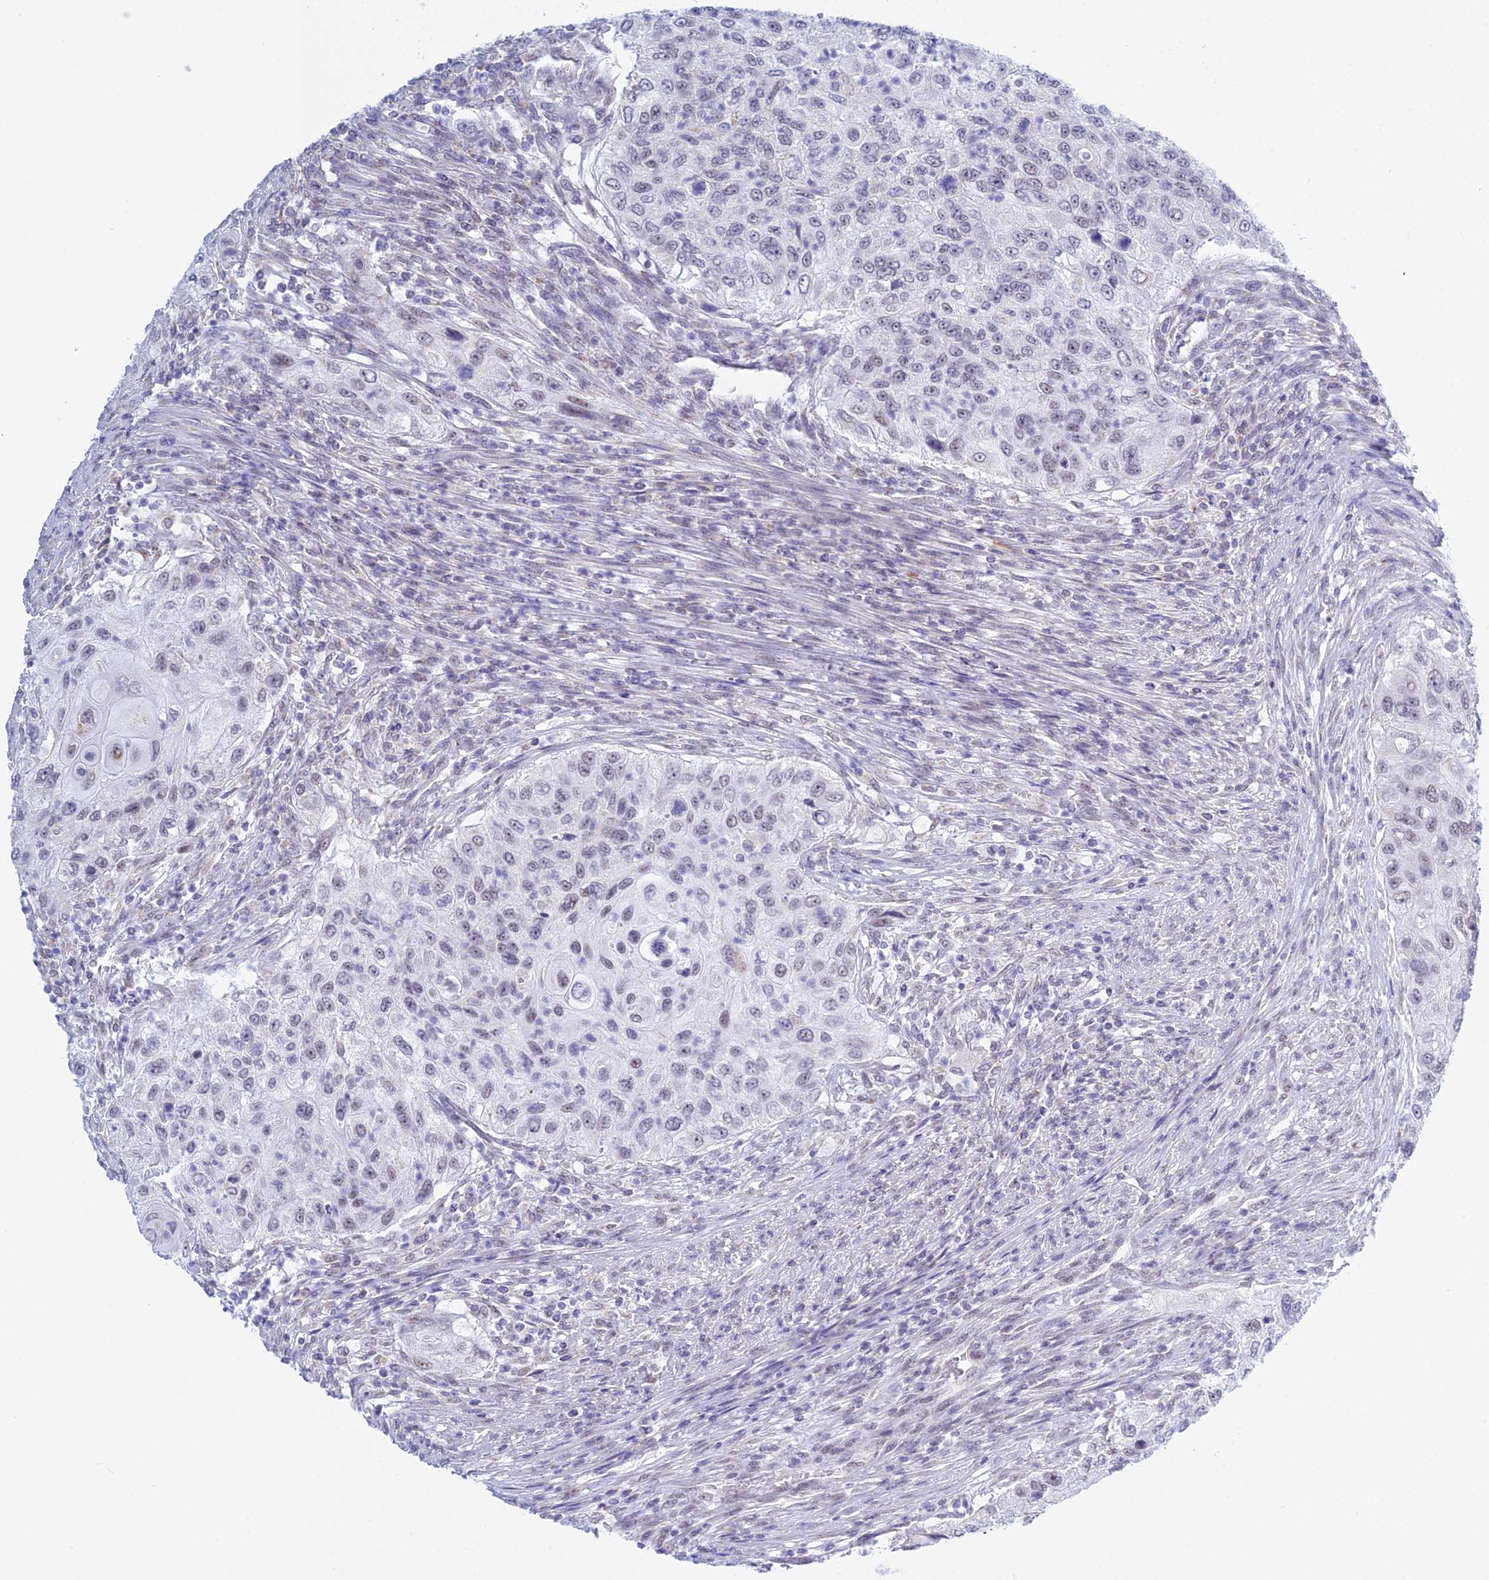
{"staining": {"intensity": "weak", "quantity": "<25%", "location": "nuclear"}, "tissue": "urothelial cancer", "cell_type": "Tumor cells", "image_type": "cancer", "snomed": [{"axis": "morphology", "description": "Urothelial carcinoma, High grade"}, {"axis": "topography", "description": "Urinary bladder"}], "caption": "Urothelial cancer was stained to show a protein in brown. There is no significant staining in tumor cells.", "gene": "KLF14", "patient": {"sex": "female", "age": 60}}